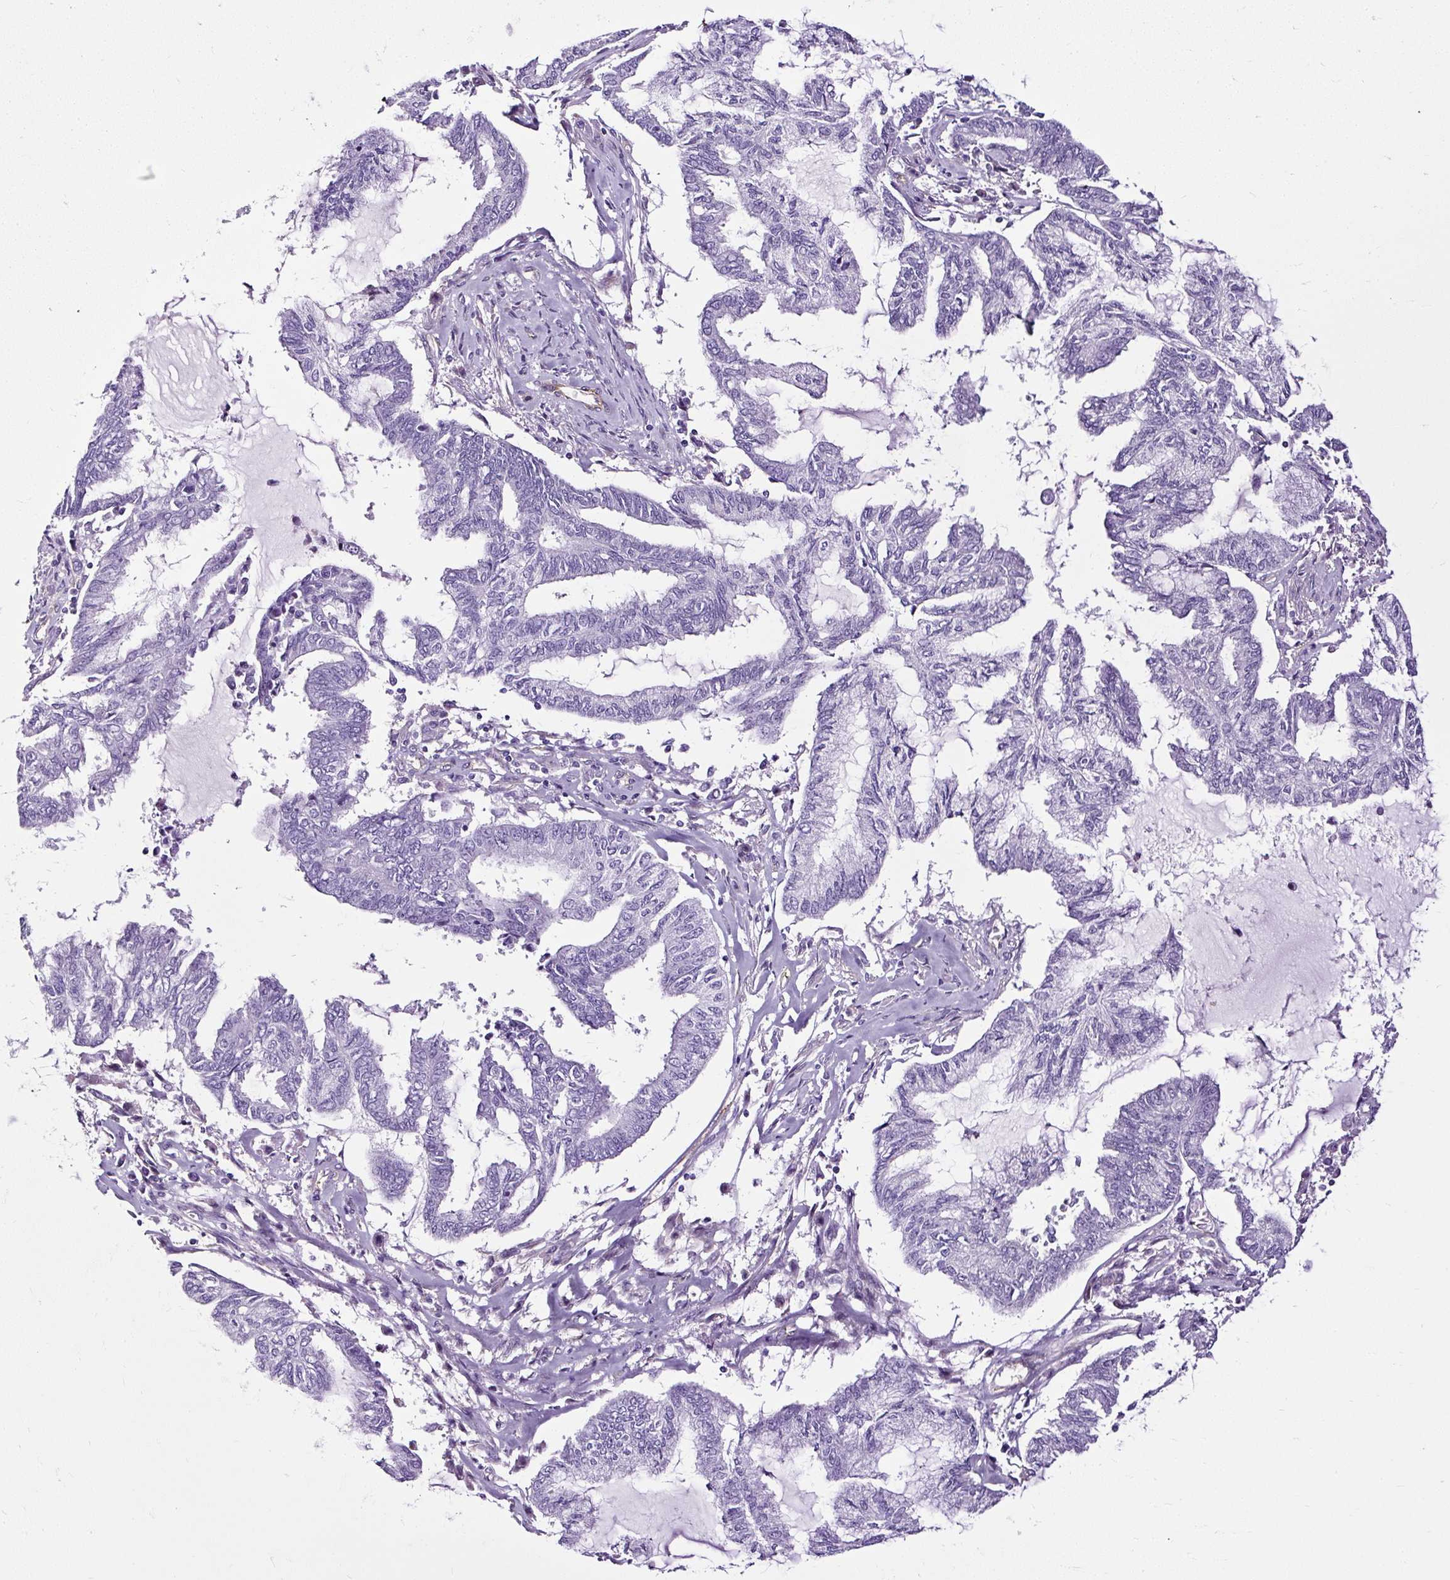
{"staining": {"intensity": "negative", "quantity": "none", "location": "none"}, "tissue": "endometrial cancer", "cell_type": "Tumor cells", "image_type": "cancer", "snomed": [{"axis": "morphology", "description": "Adenocarcinoma, NOS"}, {"axis": "topography", "description": "Endometrium"}], "caption": "An image of human endometrial adenocarcinoma is negative for staining in tumor cells.", "gene": "SLC7A8", "patient": {"sex": "female", "age": 86}}